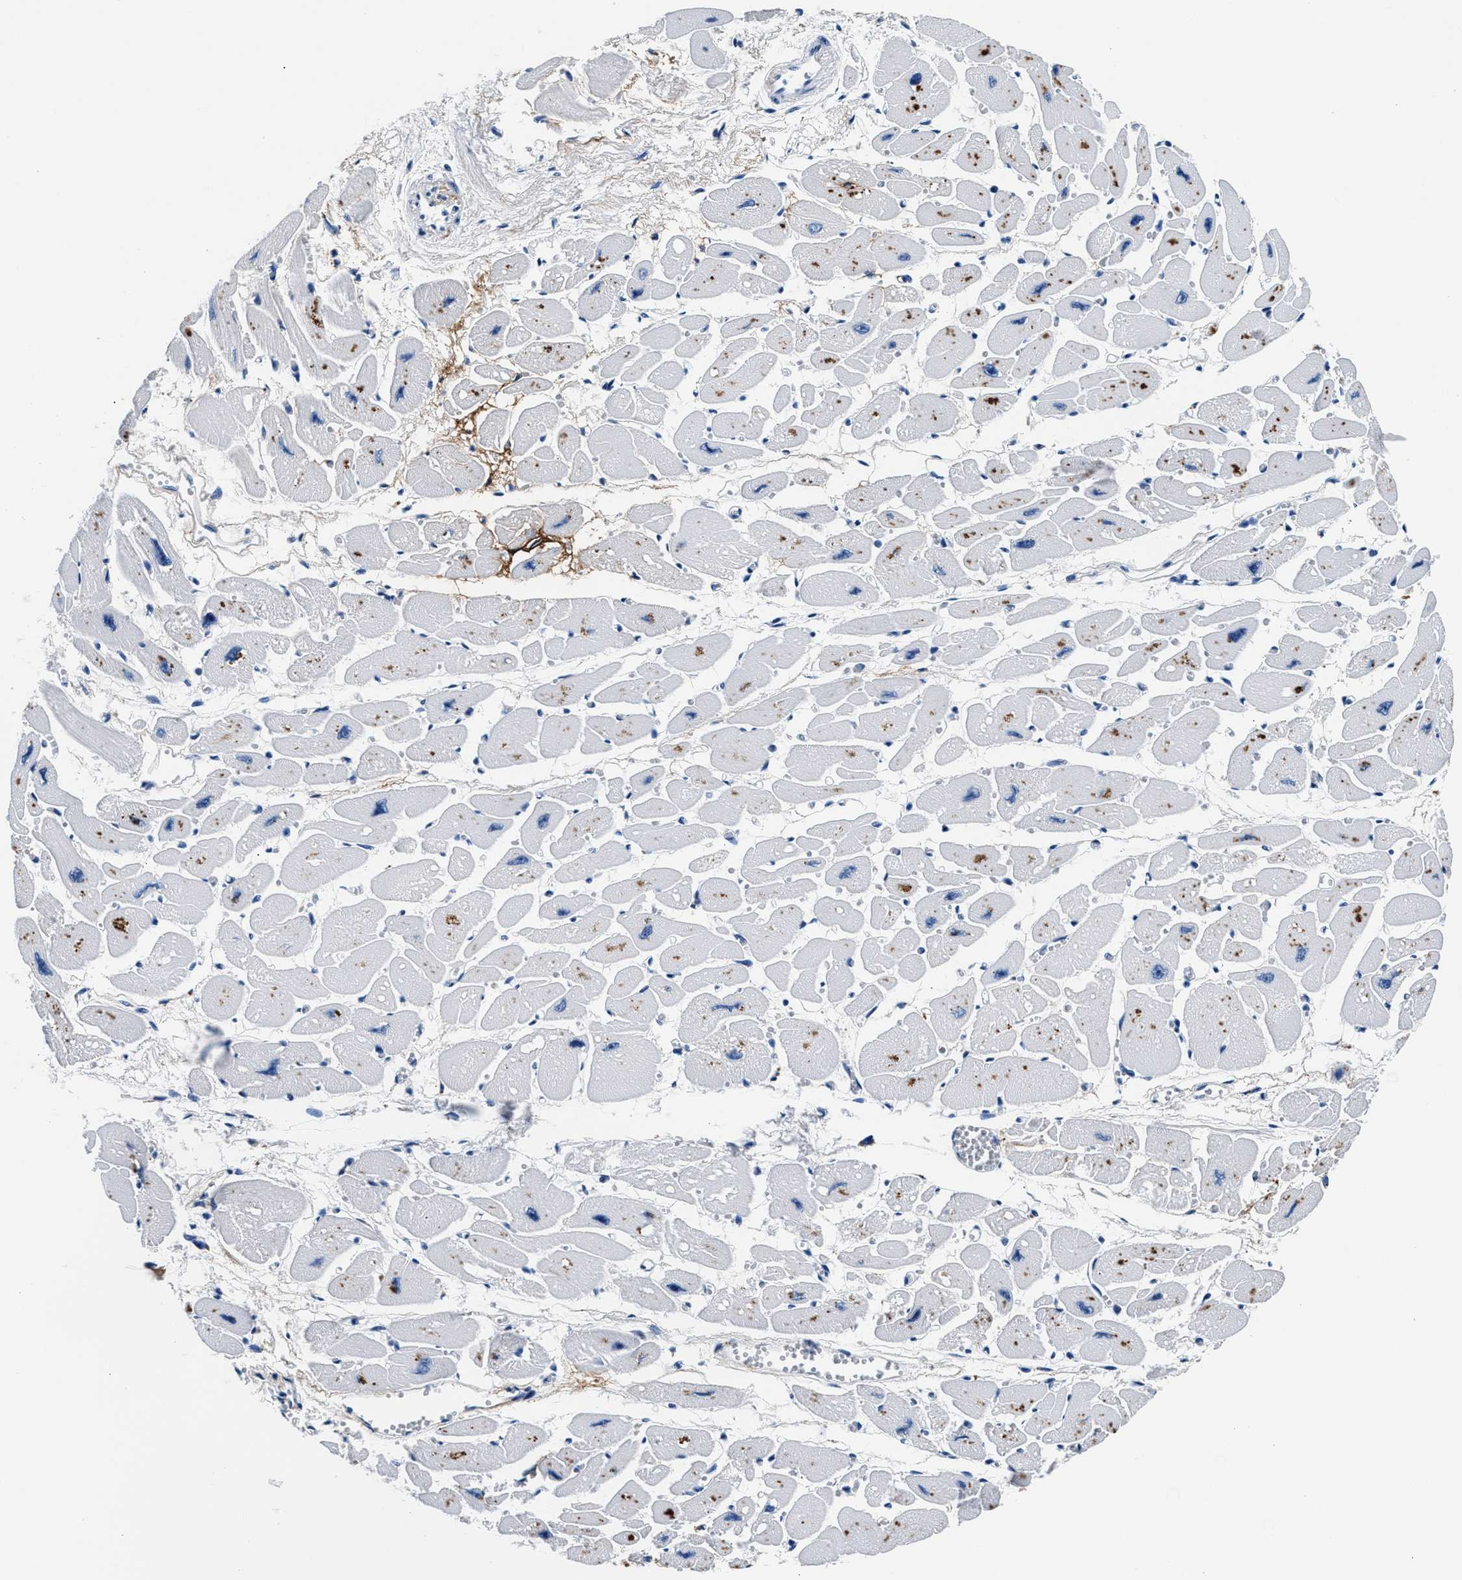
{"staining": {"intensity": "moderate", "quantity": "<25%", "location": "cytoplasmic/membranous"}, "tissue": "heart muscle", "cell_type": "Cardiomyocytes", "image_type": "normal", "snomed": [{"axis": "morphology", "description": "Normal tissue, NOS"}, {"axis": "topography", "description": "Heart"}], "caption": "High-power microscopy captured an IHC image of unremarkable heart muscle, revealing moderate cytoplasmic/membranous staining in approximately <25% of cardiomyocytes.", "gene": "TNR", "patient": {"sex": "female", "age": 54}}